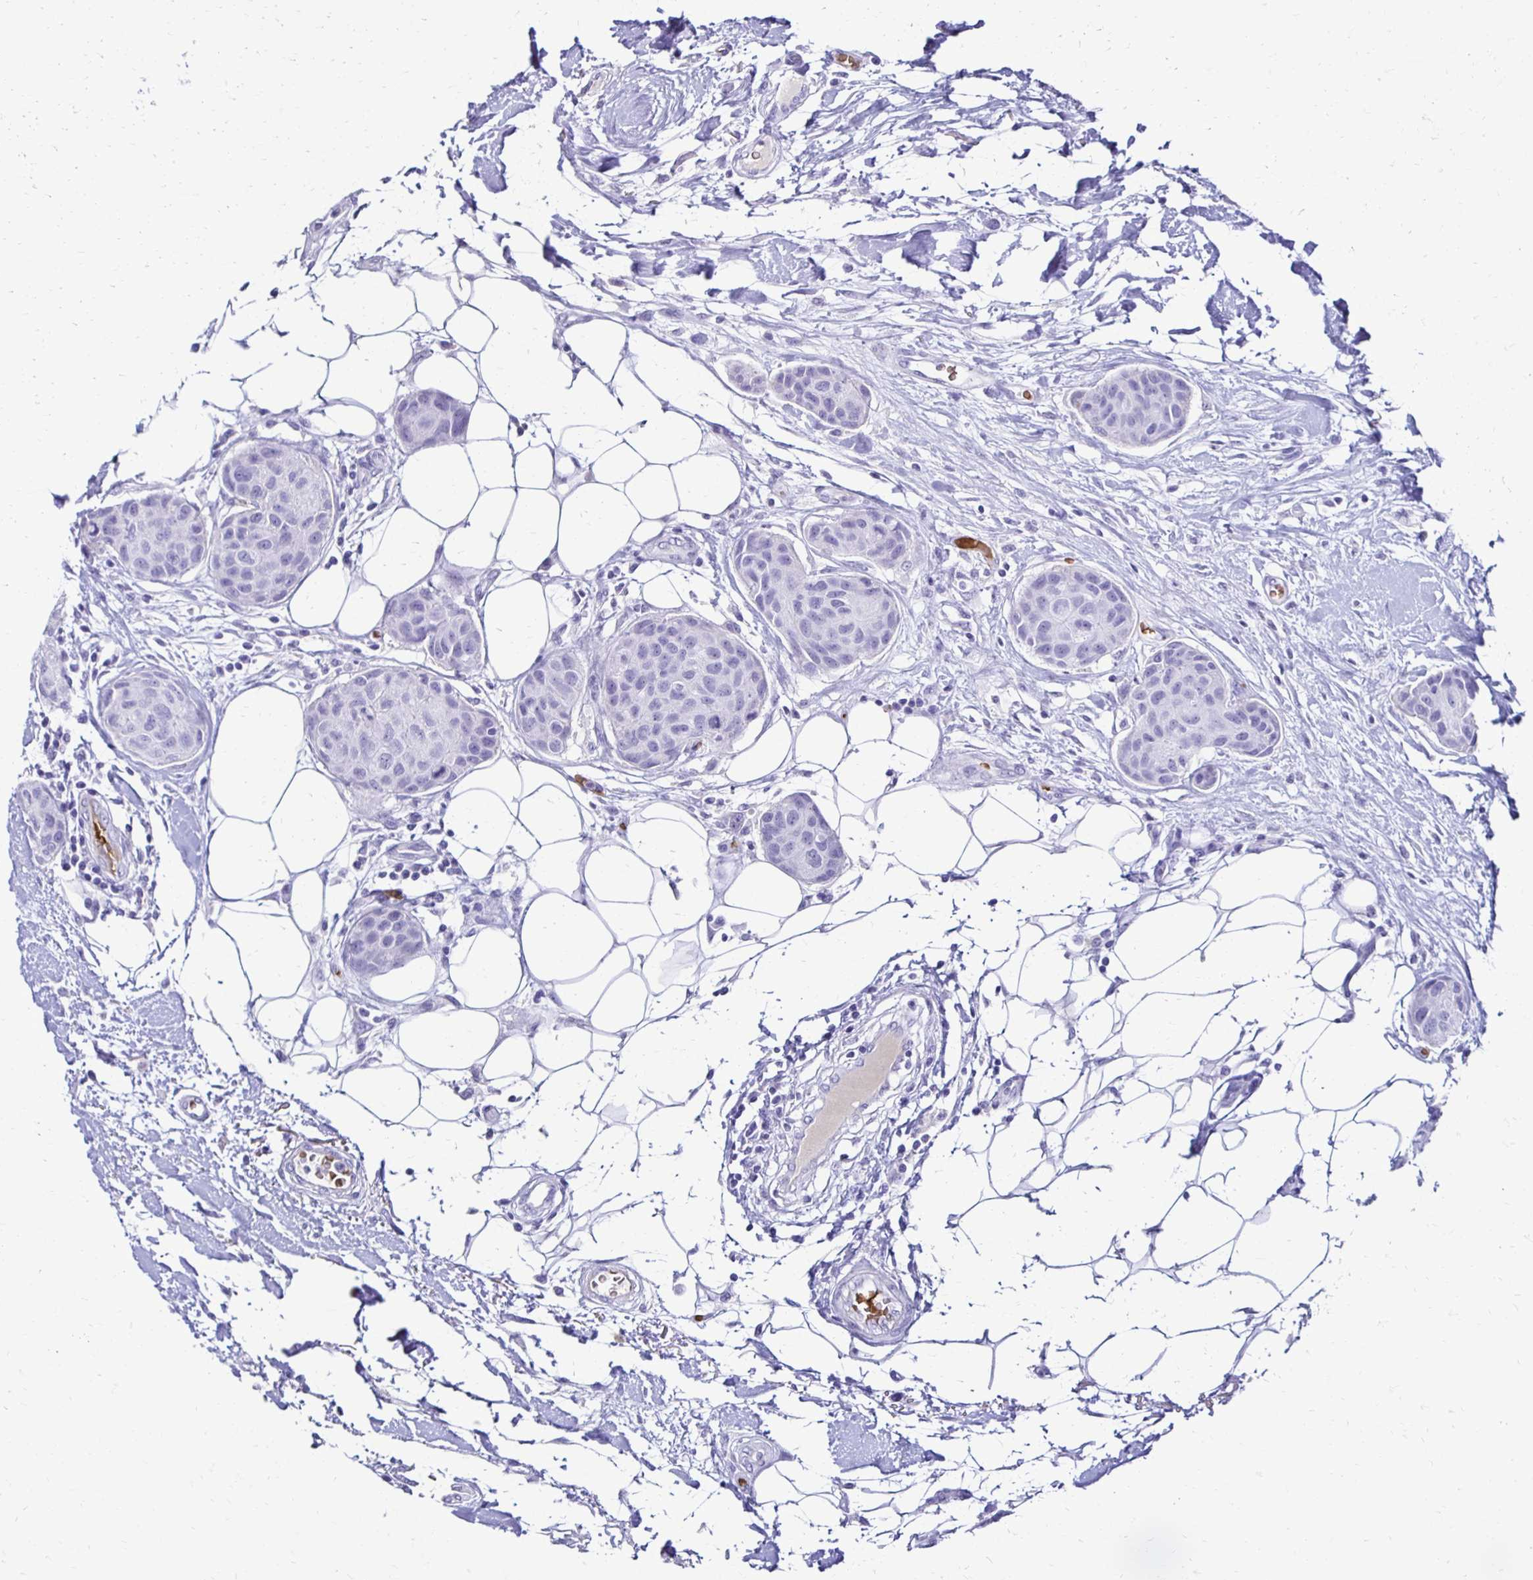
{"staining": {"intensity": "negative", "quantity": "none", "location": "none"}, "tissue": "breast cancer", "cell_type": "Tumor cells", "image_type": "cancer", "snomed": [{"axis": "morphology", "description": "Duct carcinoma"}, {"axis": "topography", "description": "Breast"}, {"axis": "topography", "description": "Lymph node"}], "caption": "An image of breast invasive ductal carcinoma stained for a protein demonstrates no brown staining in tumor cells.", "gene": "RHBDL3", "patient": {"sex": "female", "age": 80}}